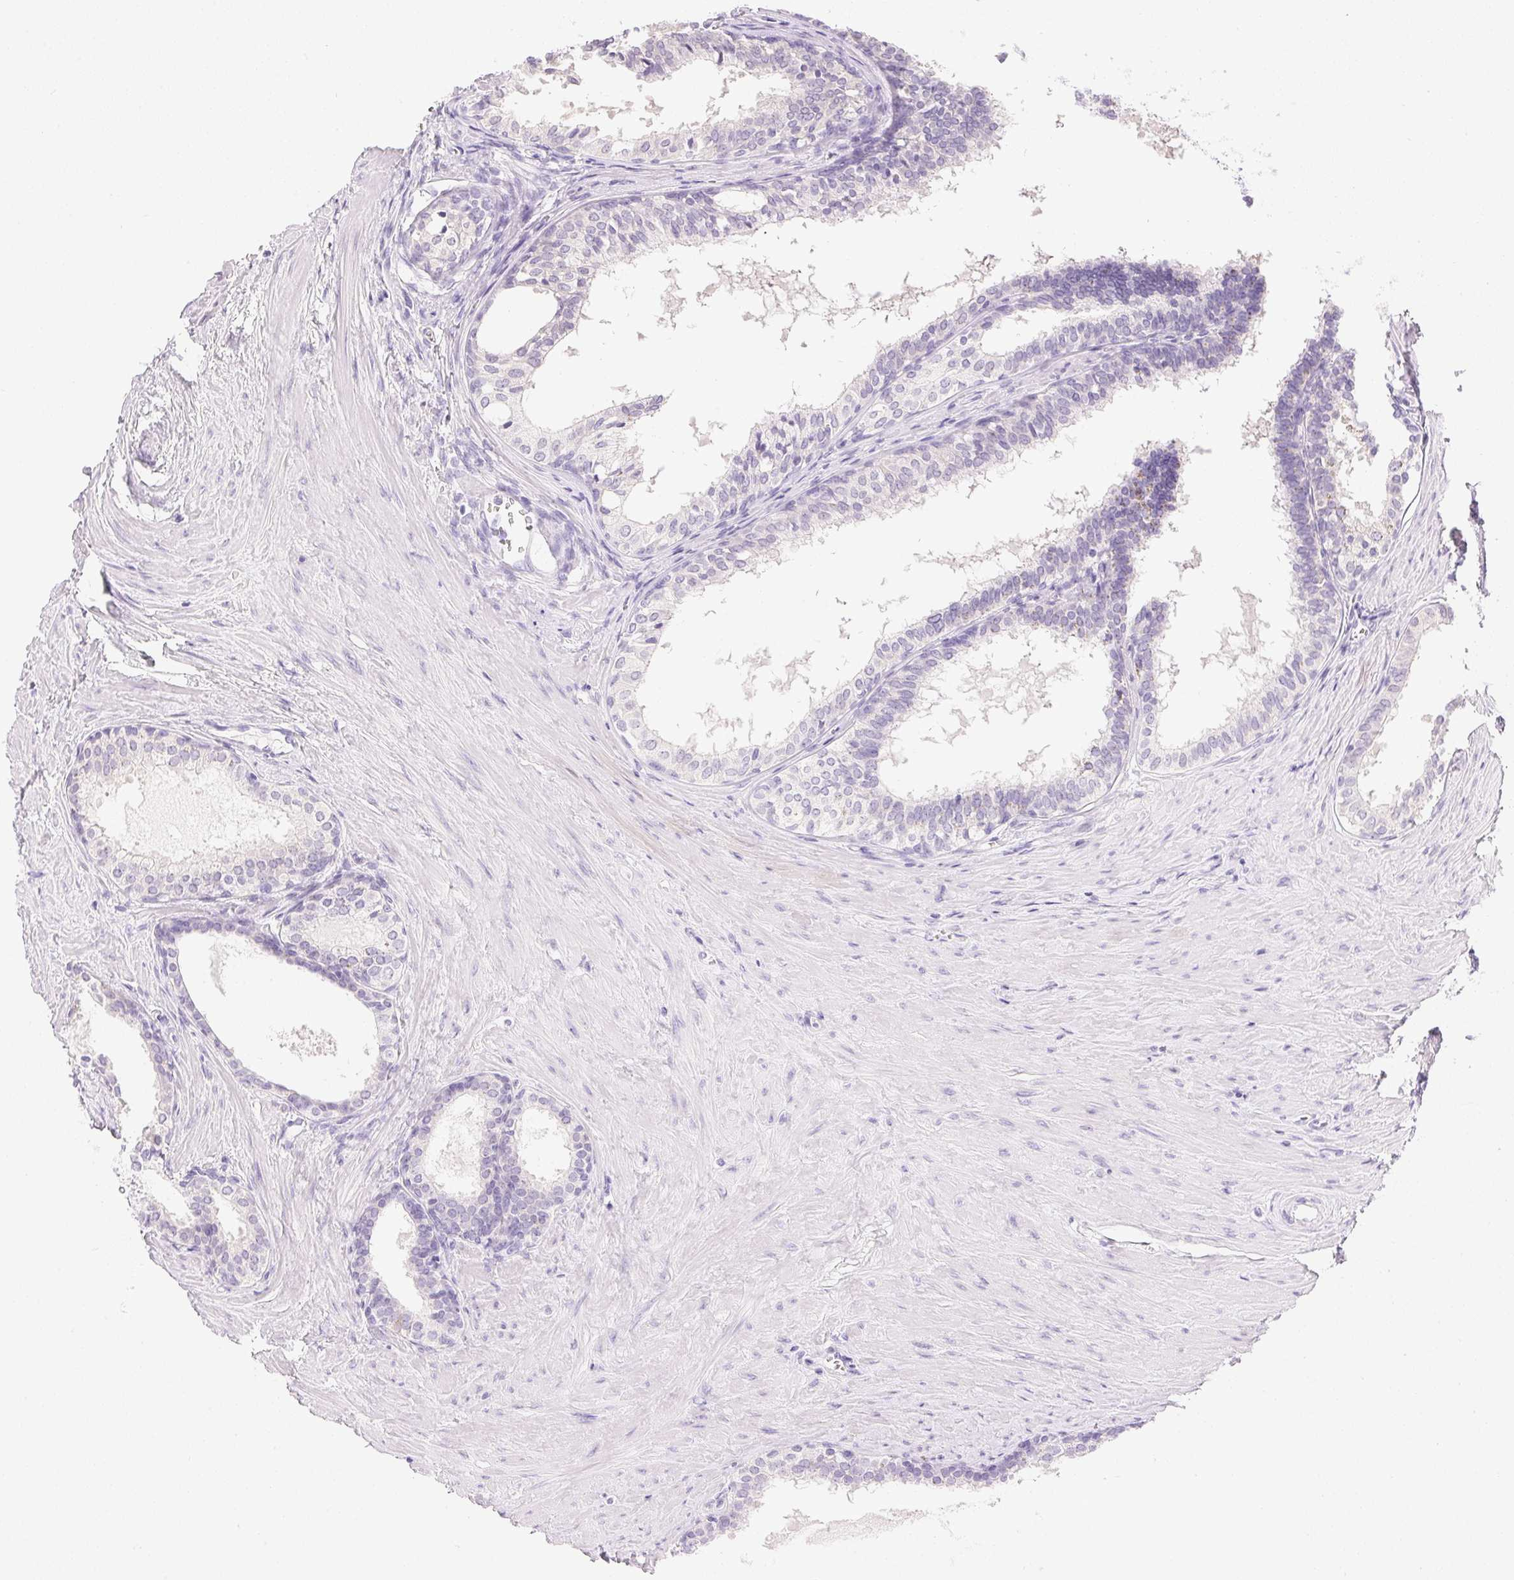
{"staining": {"intensity": "negative", "quantity": "none", "location": "none"}, "tissue": "prostate cancer", "cell_type": "Tumor cells", "image_type": "cancer", "snomed": [{"axis": "morphology", "description": "Adenocarcinoma, High grade"}, {"axis": "topography", "description": "Prostate"}], "caption": "This is an immunohistochemistry (IHC) micrograph of prostate cancer. There is no staining in tumor cells.", "gene": "ATP6V1G3", "patient": {"sex": "male", "age": 68}}